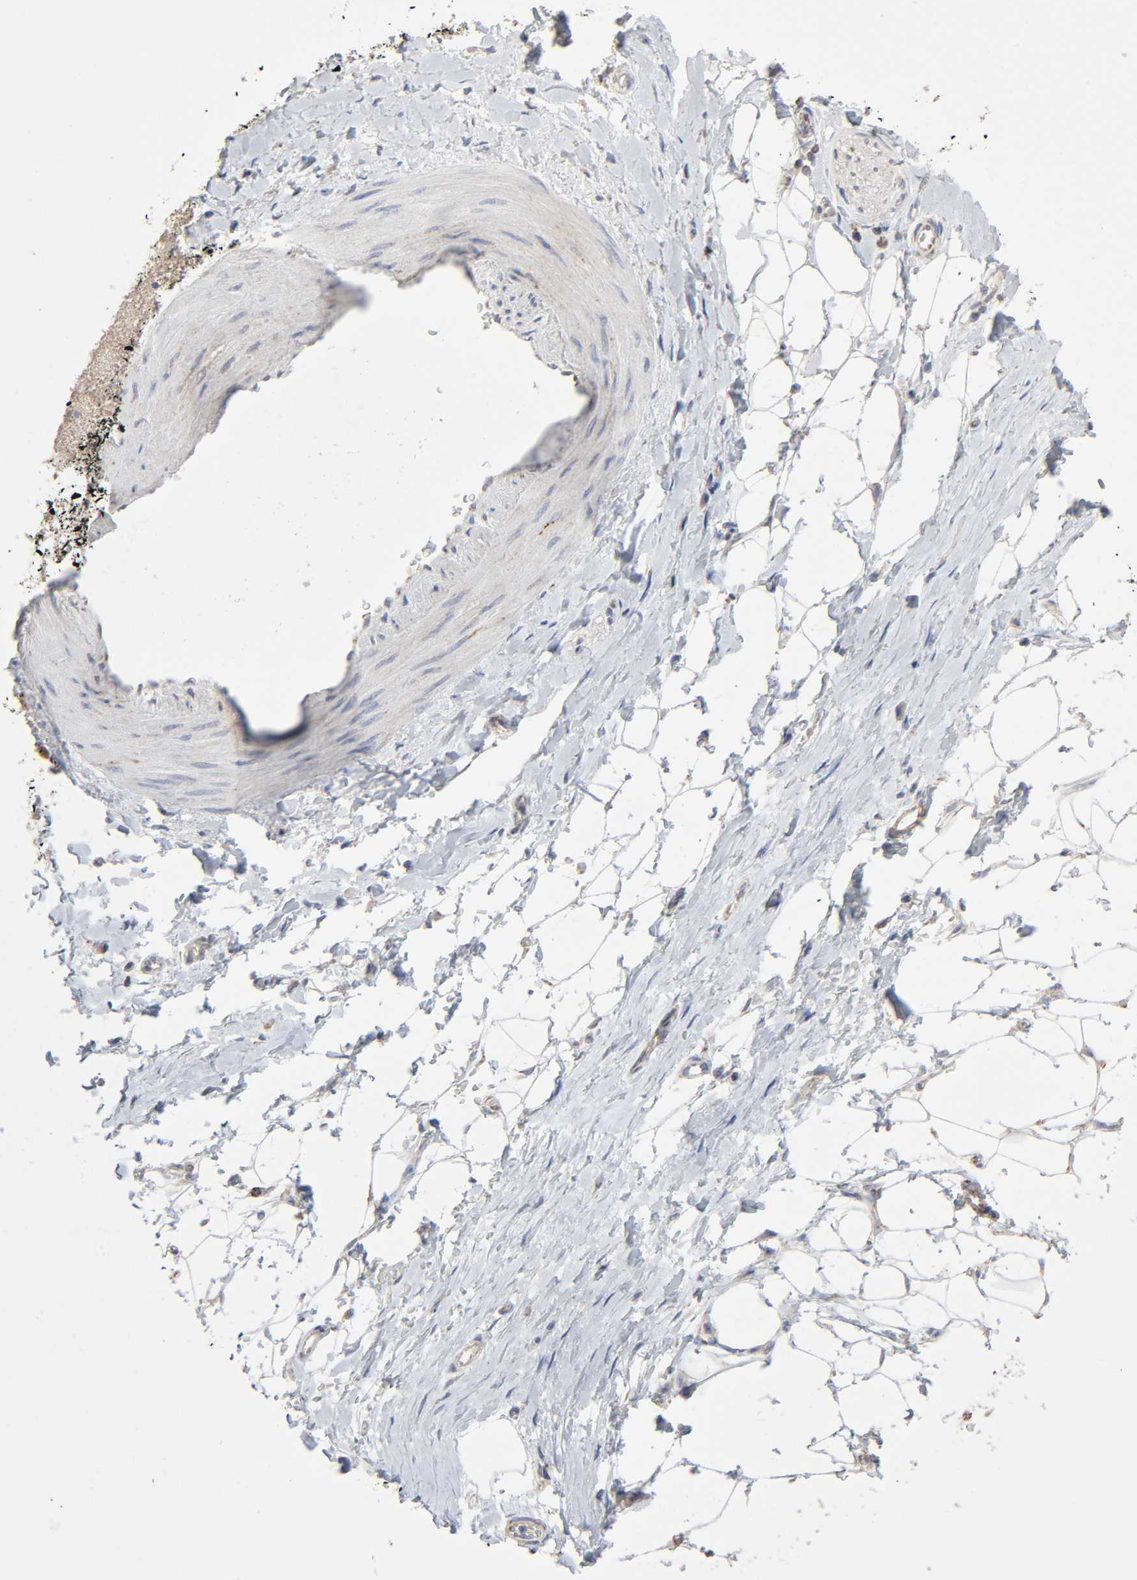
{"staining": {"intensity": "weak", "quantity": ">75%", "location": "cytoplasmic/membranous"}, "tissue": "adipose tissue", "cell_type": "Adipocytes", "image_type": "normal", "snomed": [{"axis": "morphology", "description": "Normal tissue, NOS"}, {"axis": "morphology", "description": "Urothelial carcinoma, High grade"}, {"axis": "topography", "description": "Vascular tissue"}, {"axis": "topography", "description": "Urinary bladder"}], "caption": "IHC photomicrograph of unremarkable adipose tissue stained for a protein (brown), which demonstrates low levels of weak cytoplasmic/membranous staining in approximately >75% of adipocytes.", "gene": "SYT16", "patient": {"sex": "female", "age": 56}}